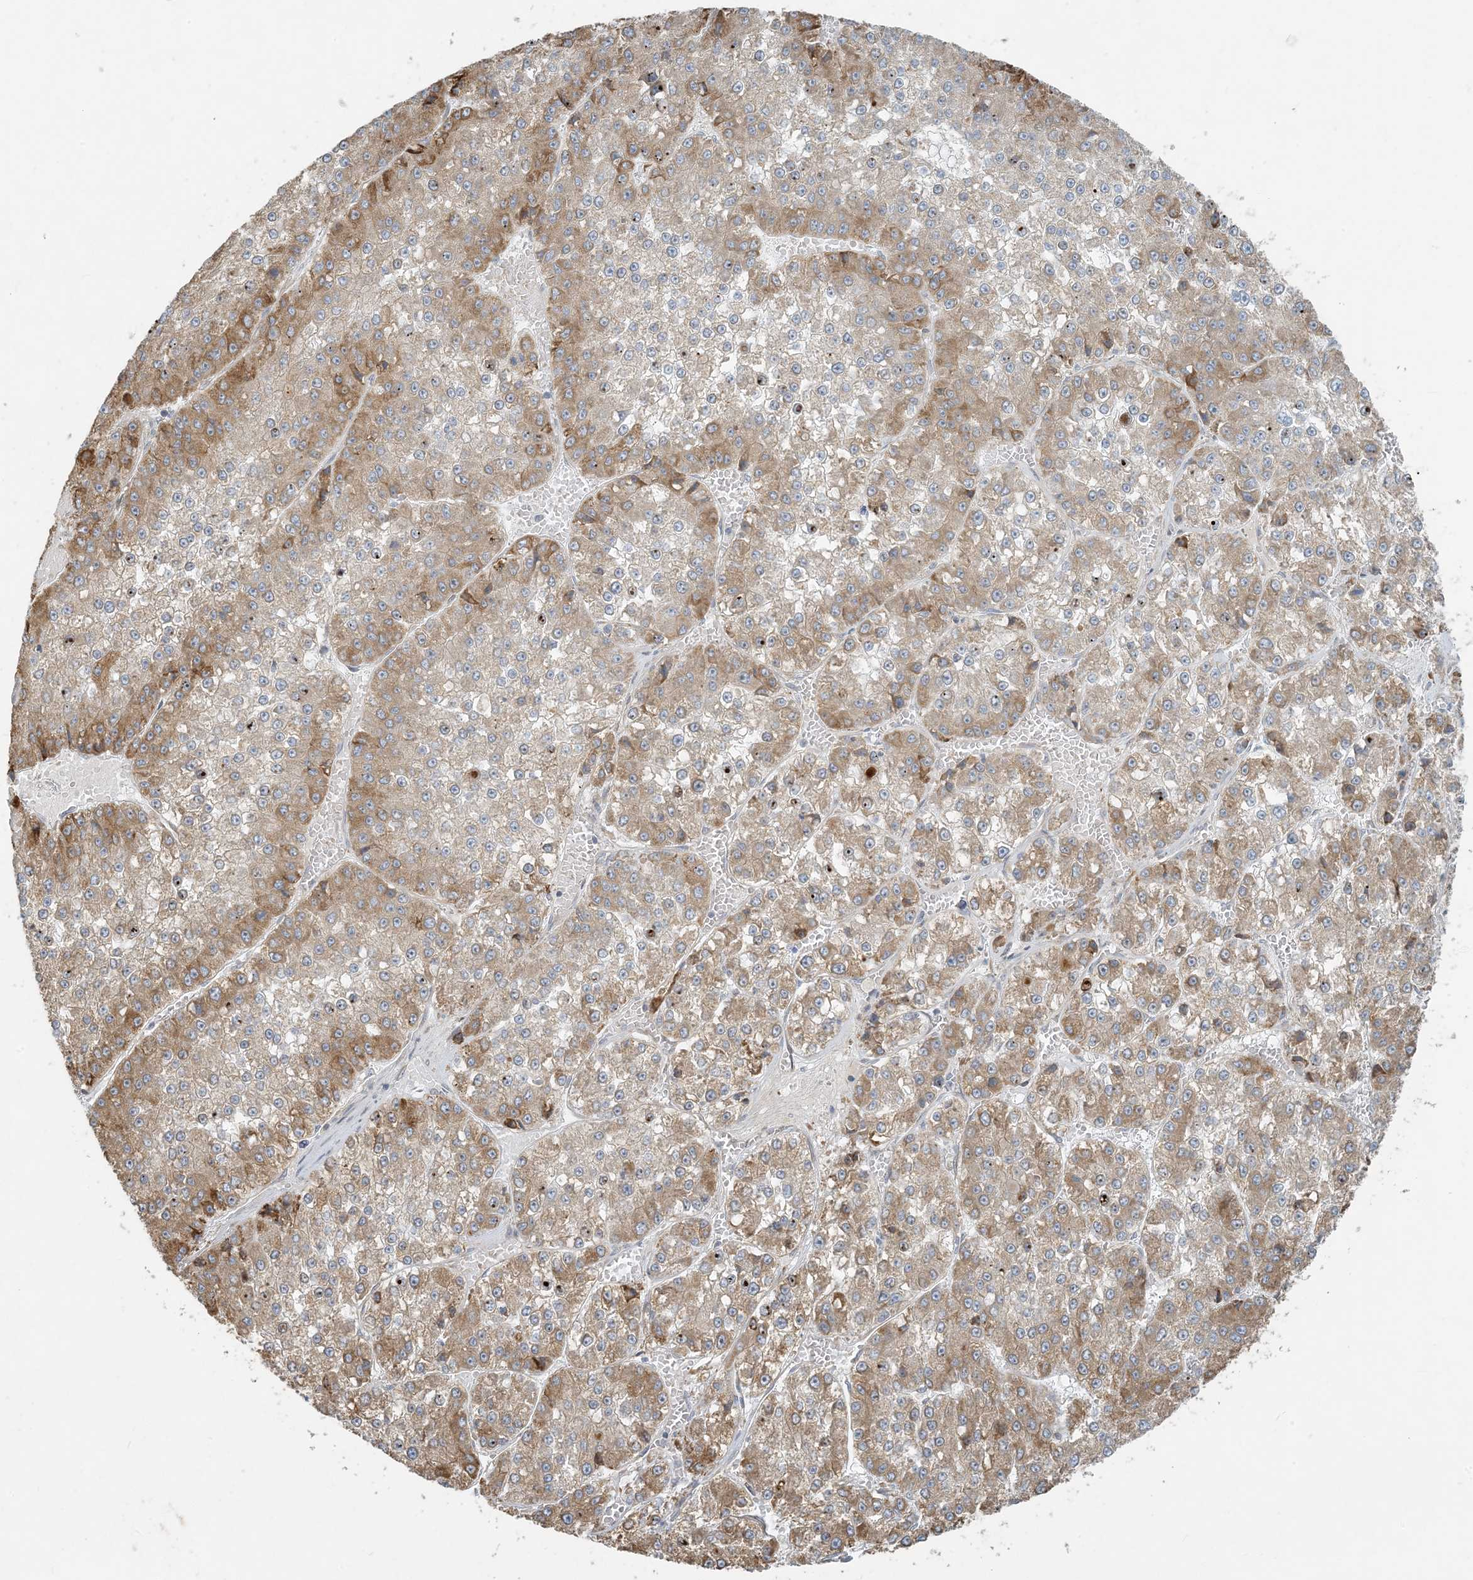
{"staining": {"intensity": "moderate", "quantity": ">75%", "location": "cytoplasmic/membranous,nuclear"}, "tissue": "liver cancer", "cell_type": "Tumor cells", "image_type": "cancer", "snomed": [{"axis": "morphology", "description": "Carcinoma, Hepatocellular, NOS"}, {"axis": "topography", "description": "Liver"}], "caption": "Brown immunohistochemical staining in human liver hepatocellular carcinoma shows moderate cytoplasmic/membranous and nuclear positivity in approximately >75% of tumor cells.", "gene": "HACL1", "patient": {"sex": "female", "age": 73}}